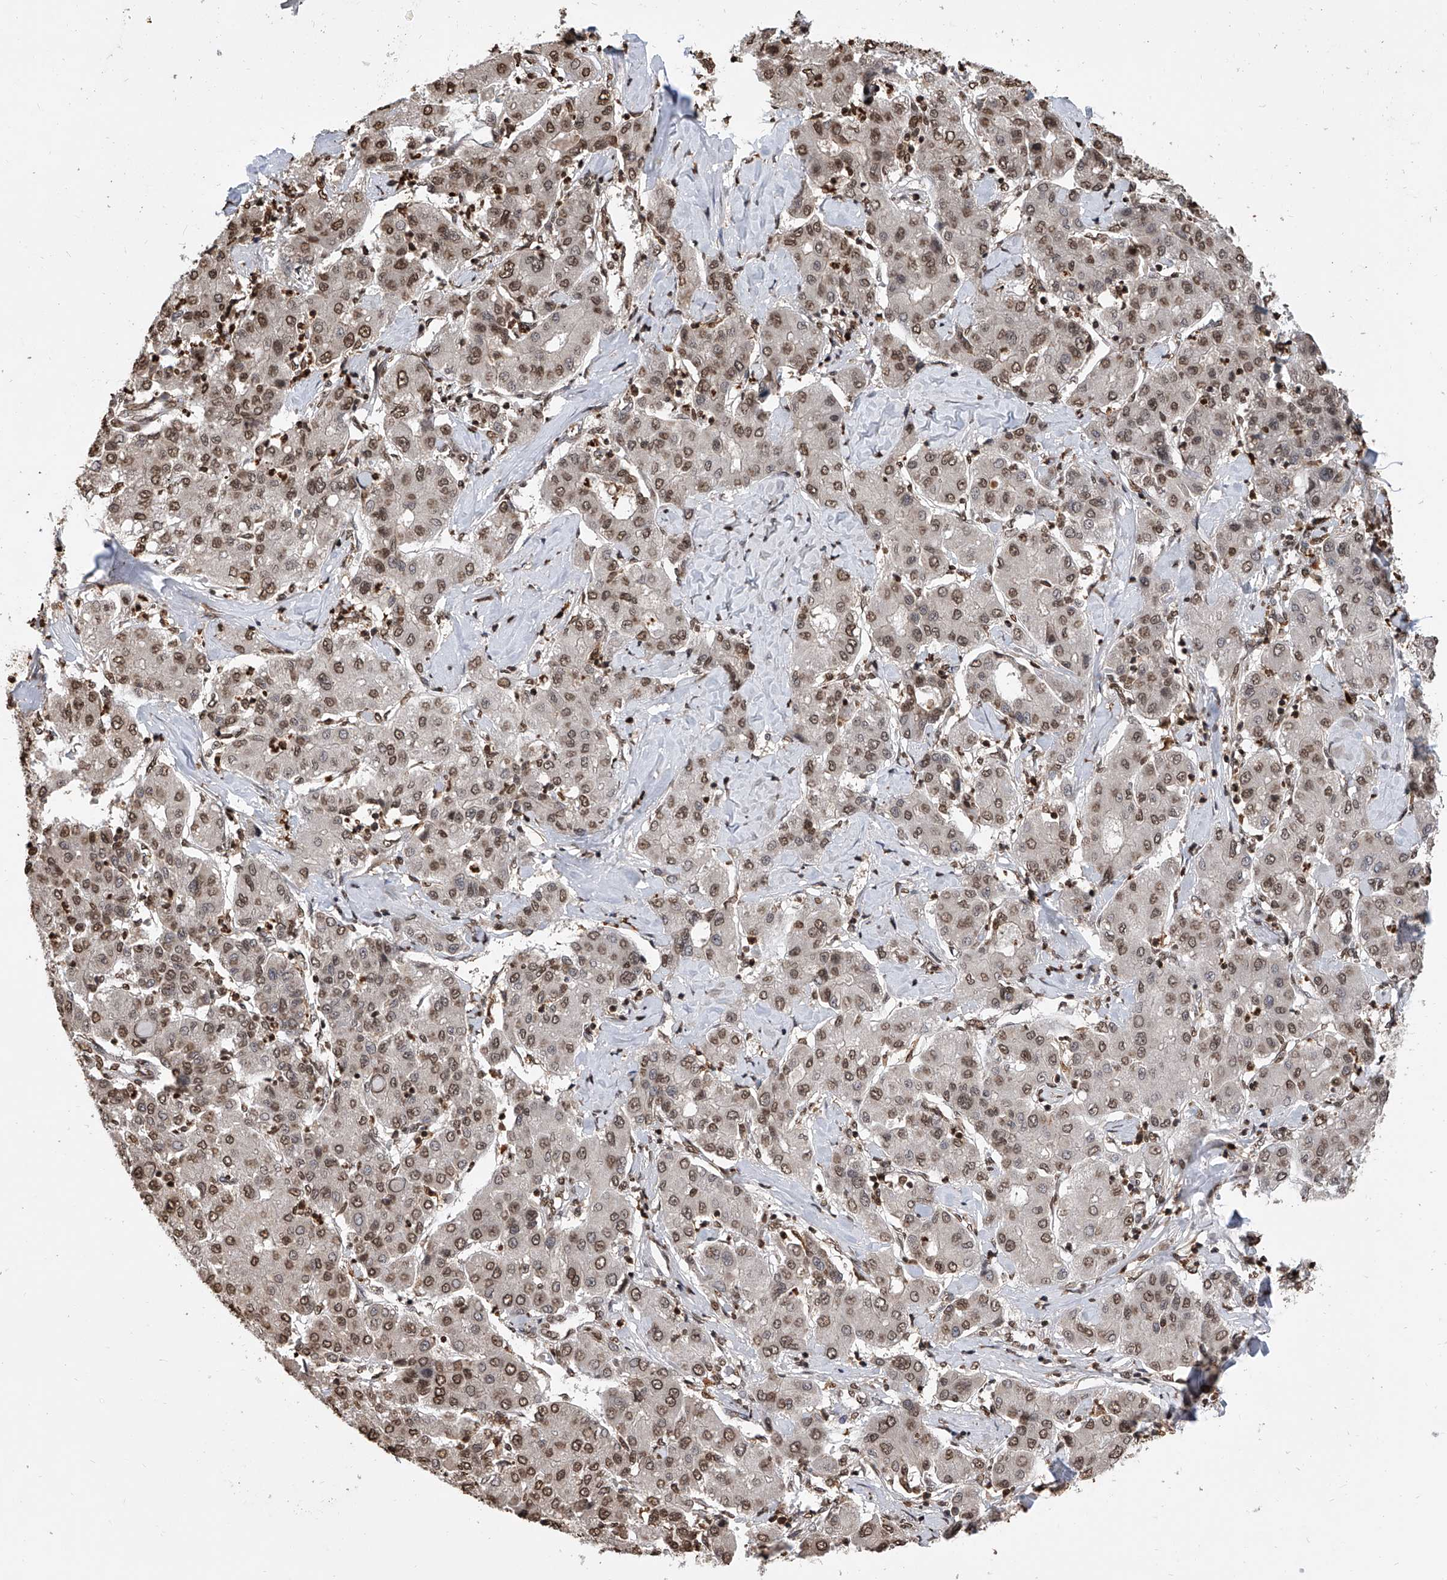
{"staining": {"intensity": "moderate", "quantity": ">75%", "location": "nuclear"}, "tissue": "liver cancer", "cell_type": "Tumor cells", "image_type": "cancer", "snomed": [{"axis": "morphology", "description": "Carcinoma, Hepatocellular, NOS"}, {"axis": "topography", "description": "Liver"}], "caption": "IHC image of liver cancer (hepatocellular carcinoma) stained for a protein (brown), which displays medium levels of moderate nuclear expression in about >75% of tumor cells.", "gene": "CFAP410", "patient": {"sex": "male", "age": 65}}